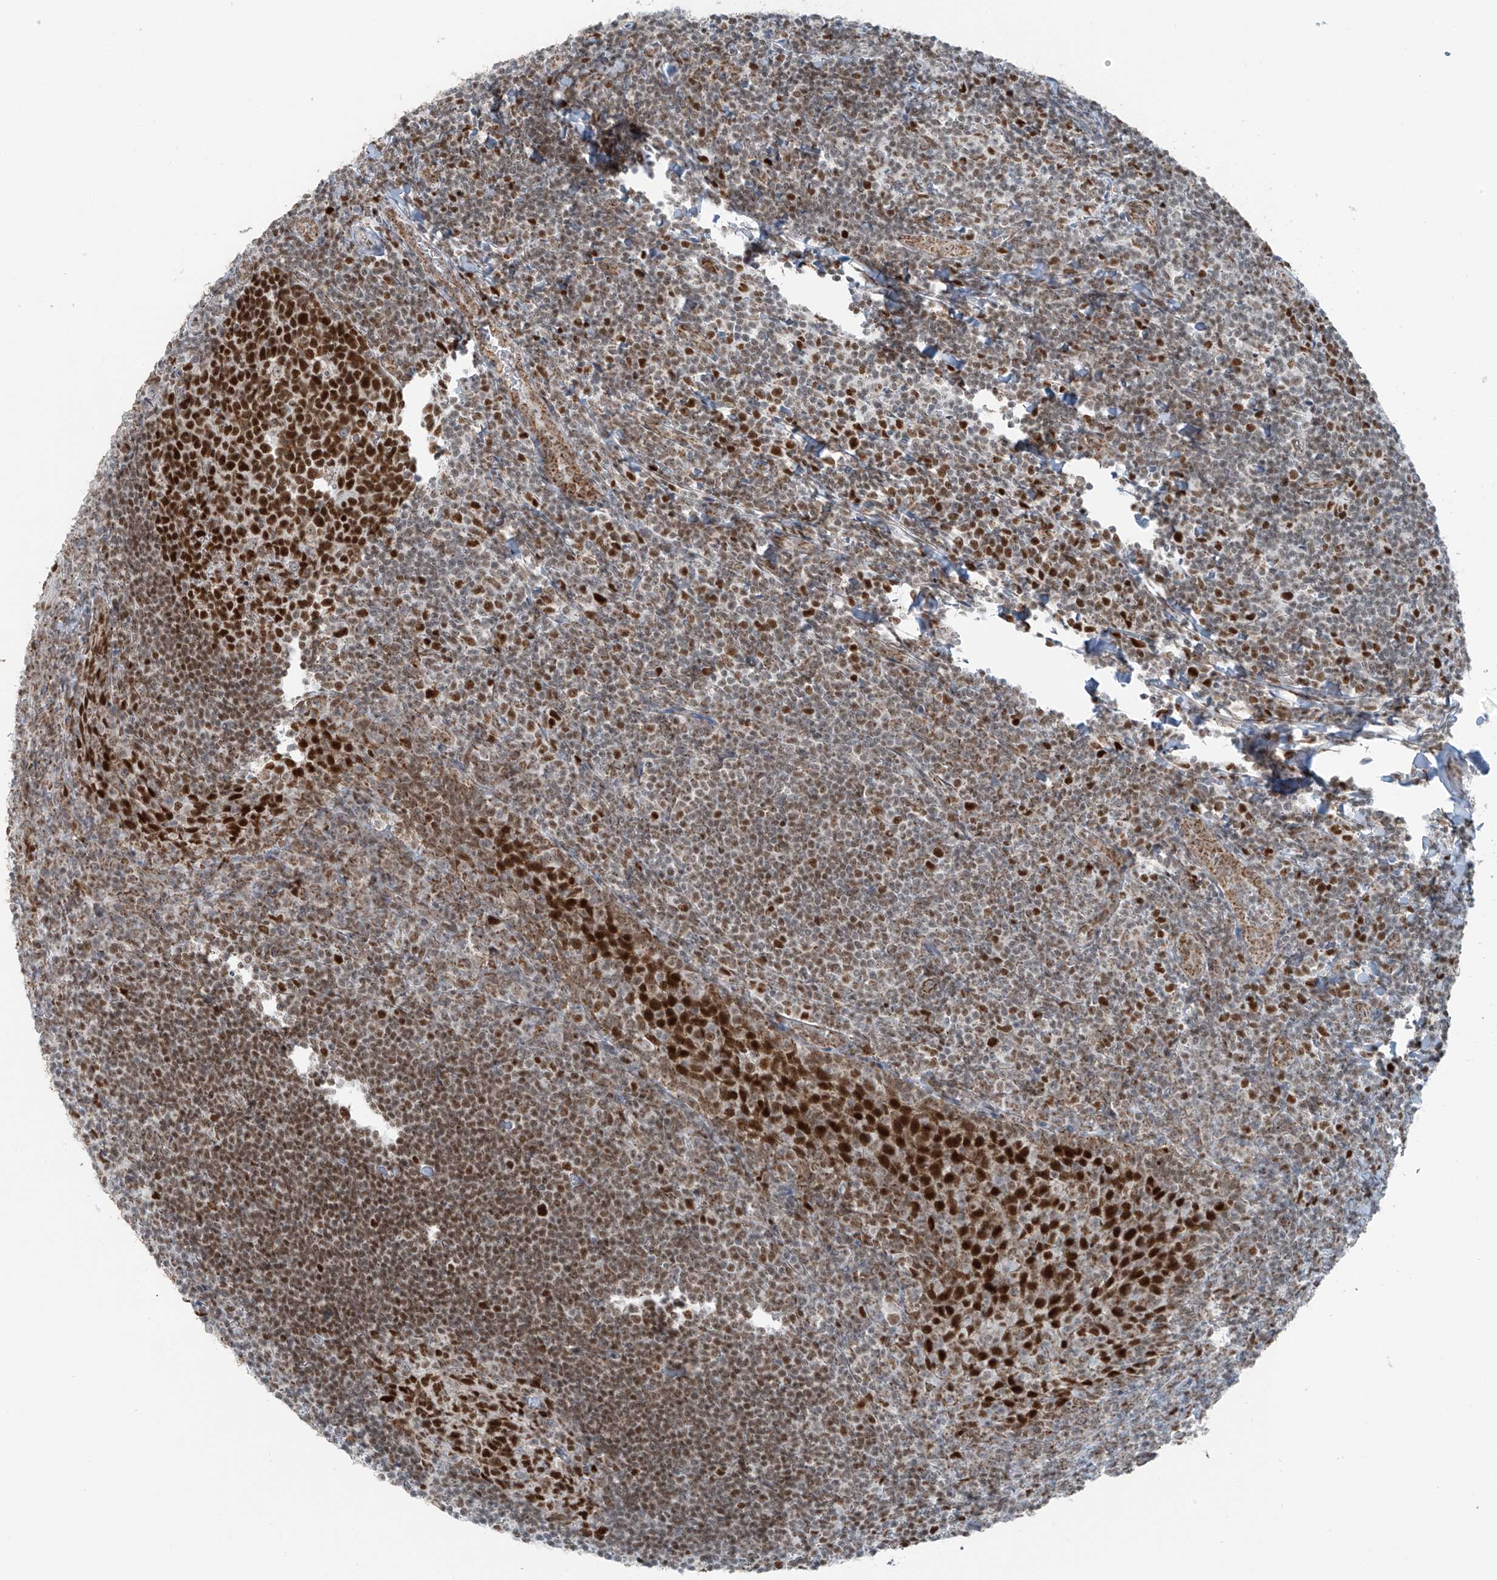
{"staining": {"intensity": "strong", "quantity": ">75%", "location": "nuclear"}, "tissue": "tonsil", "cell_type": "Germinal center cells", "image_type": "normal", "snomed": [{"axis": "morphology", "description": "Normal tissue, NOS"}, {"axis": "topography", "description": "Tonsil"}], "caption": "A brown stain shows strong nuclear staining of a protein in germinal center cells of benign human tonsil. Nuclei are stained in blue.", "gene": "WRNIP1", "patient": {"sex": "male", "age": 27}}